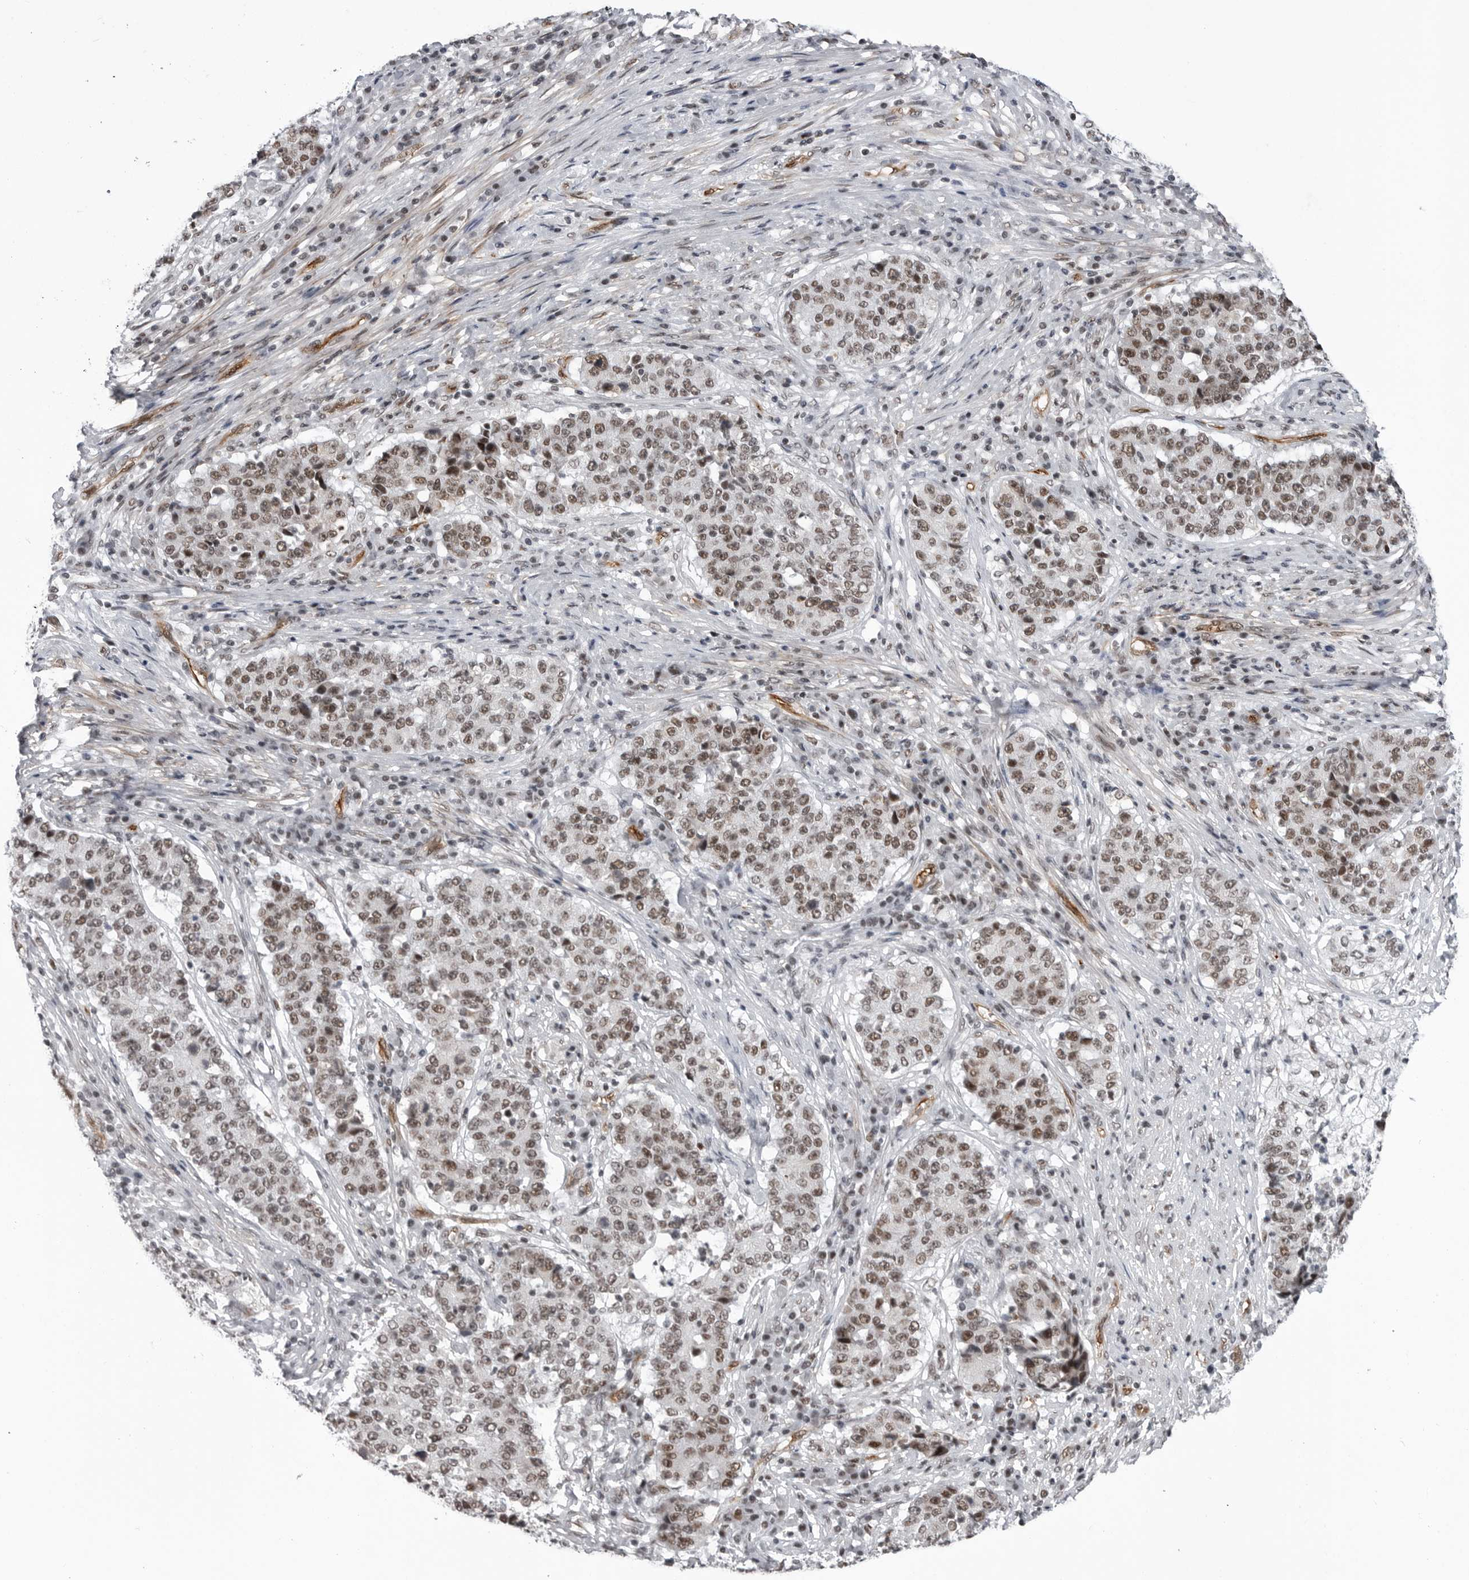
{"staining": {"intensity": "moderate", "quantity": "25%-75%", "location": "nuclear"}, "tissue": "stomach cancer", "cell_type": "Tumor cells", "image_type": "cancer", "snomed": [{"axis": "morphology", "description": "Adenocarcinoma, NOS"}, {"axis": "topography", "description": "Stomach"}], "caption": "Adenocarcinoma (stomach) stained with a brown dye reveals moderate nuclear positive expression in approximately 25%-75% of tumor cells.", "gene": "RNF26", "patient": {"sex": "male", "age": 59}}